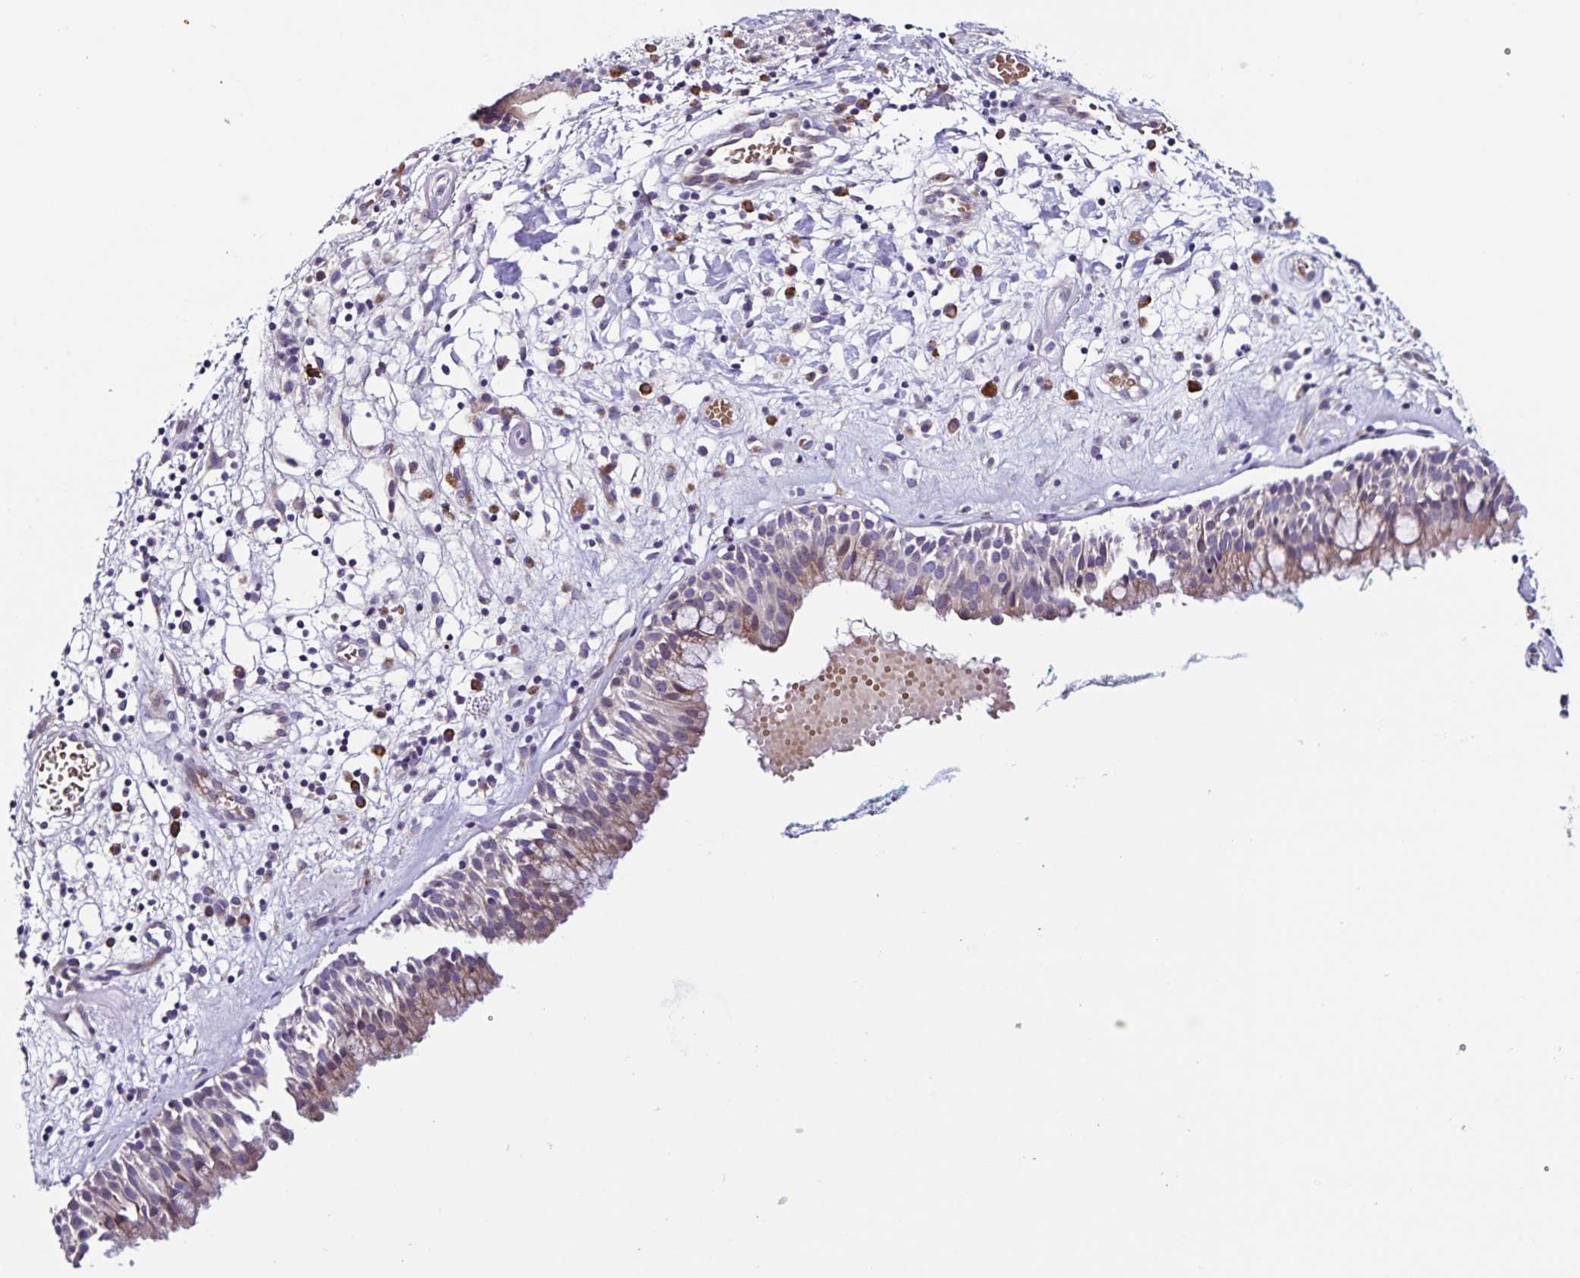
{"staining": {"intensity": "weak", "quantity": "25%-75%", "location": "cytoplasmic/membranous"}, "tissue": "nasopharynx", "cell_type": "Respiratory epithelial cells", "image_type": "normal", "snomed": [{"axis": "morphology", "description": "Normal tissue, NOS"}, {"axis": "morphology", "description": "Basal cell carcinoma"}, {"axis": "topography", "description": "Cartilage tissue"}, {"axis": "topography", "description": "Nasopharynx"}, {"axis": "topography", "description": "Oral tissue"}], "caption": "Immunohistochemical staining of normal human nasopharynx shows weak cytoplasmic/membranous protein positivity in about 25%-75% of respiratory epithelial cells. (DAB IHC, brown staining for protein, blue staining for nuclei).", "gene": "RNFT2", "patient": {"sex": "female", "age": 77}}